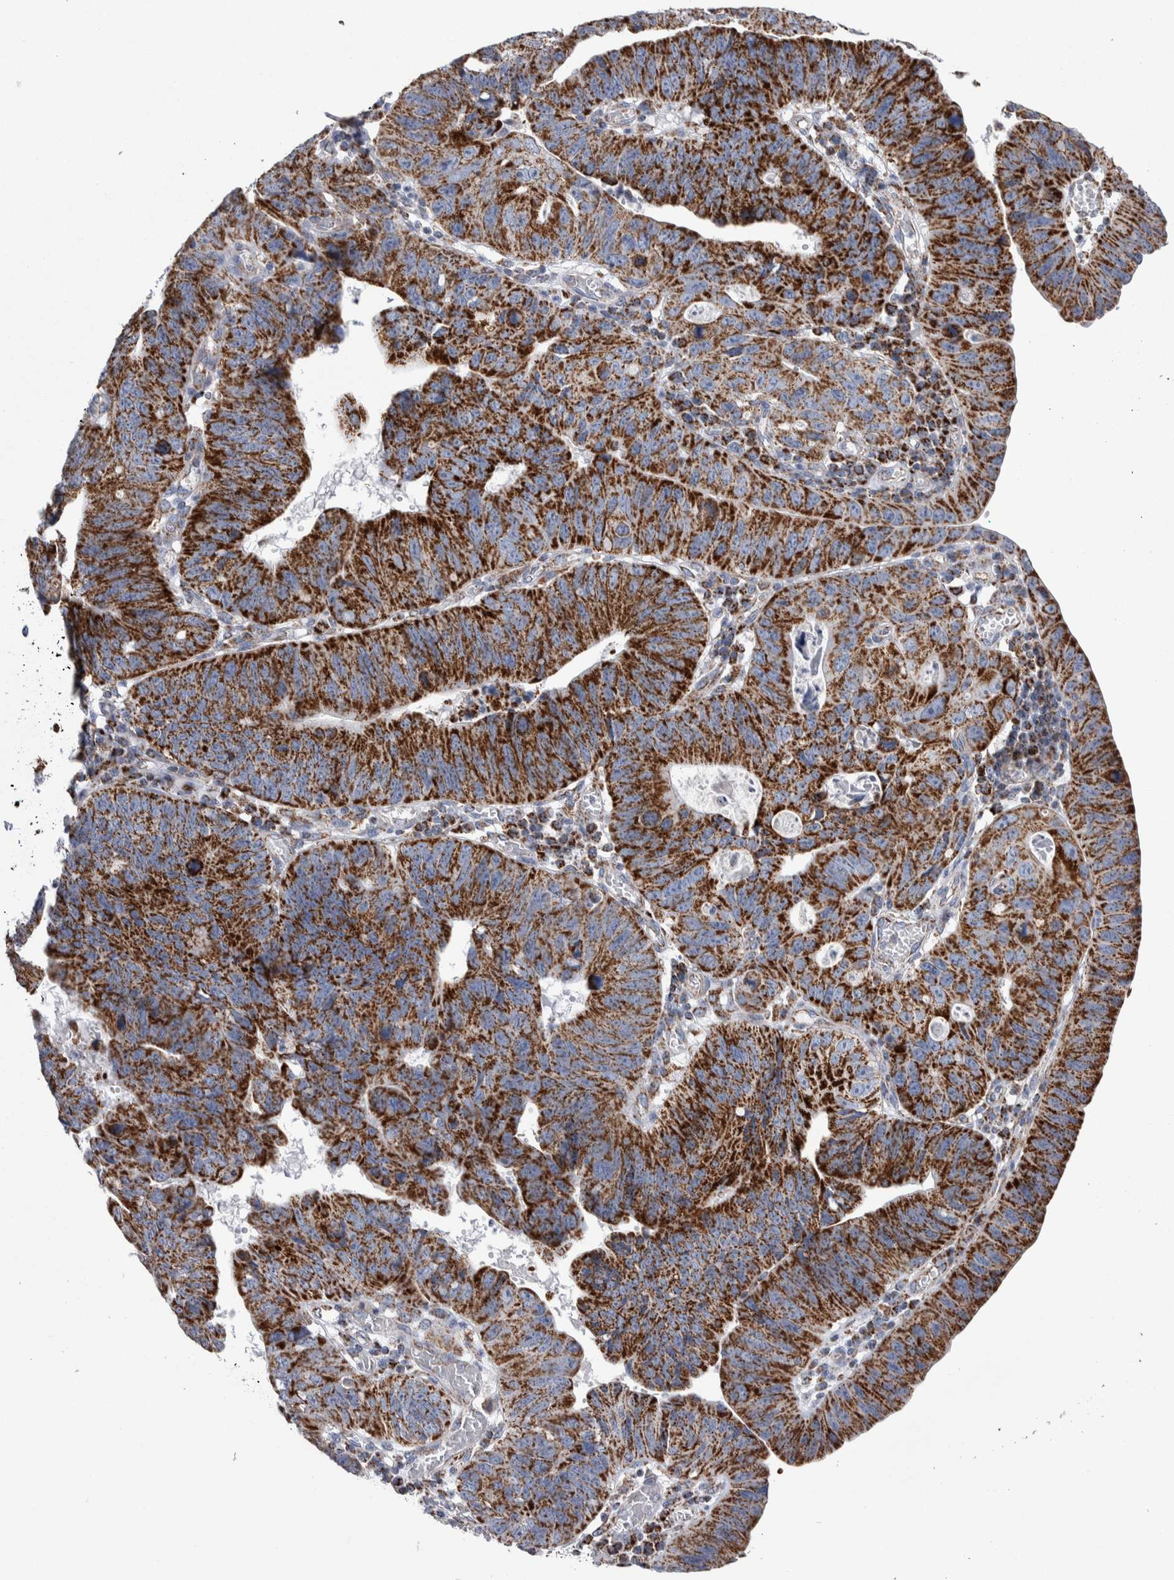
{"staining": {"intensity": "strong", "quantity": ">75%", "location": "cytoplasmic/membranous"}, "tissue": "stomach cancer", "cell_type": "Tumor cells", "image_type": "cancer", "snomed": [{"axis": "morphology", "description": "Adenocarcinoma, NOS"}, {"axis": "topography", "description": "Stomach"}], "caption": "Approximately >75% of tumor cells in human stomach cancer demonstrate strong cytoplasmic/membranous protein staining as visualized by brown immunohistochemical staining.", "gene": "ETFA", "patient": {"sex": "male", "age": 59}}